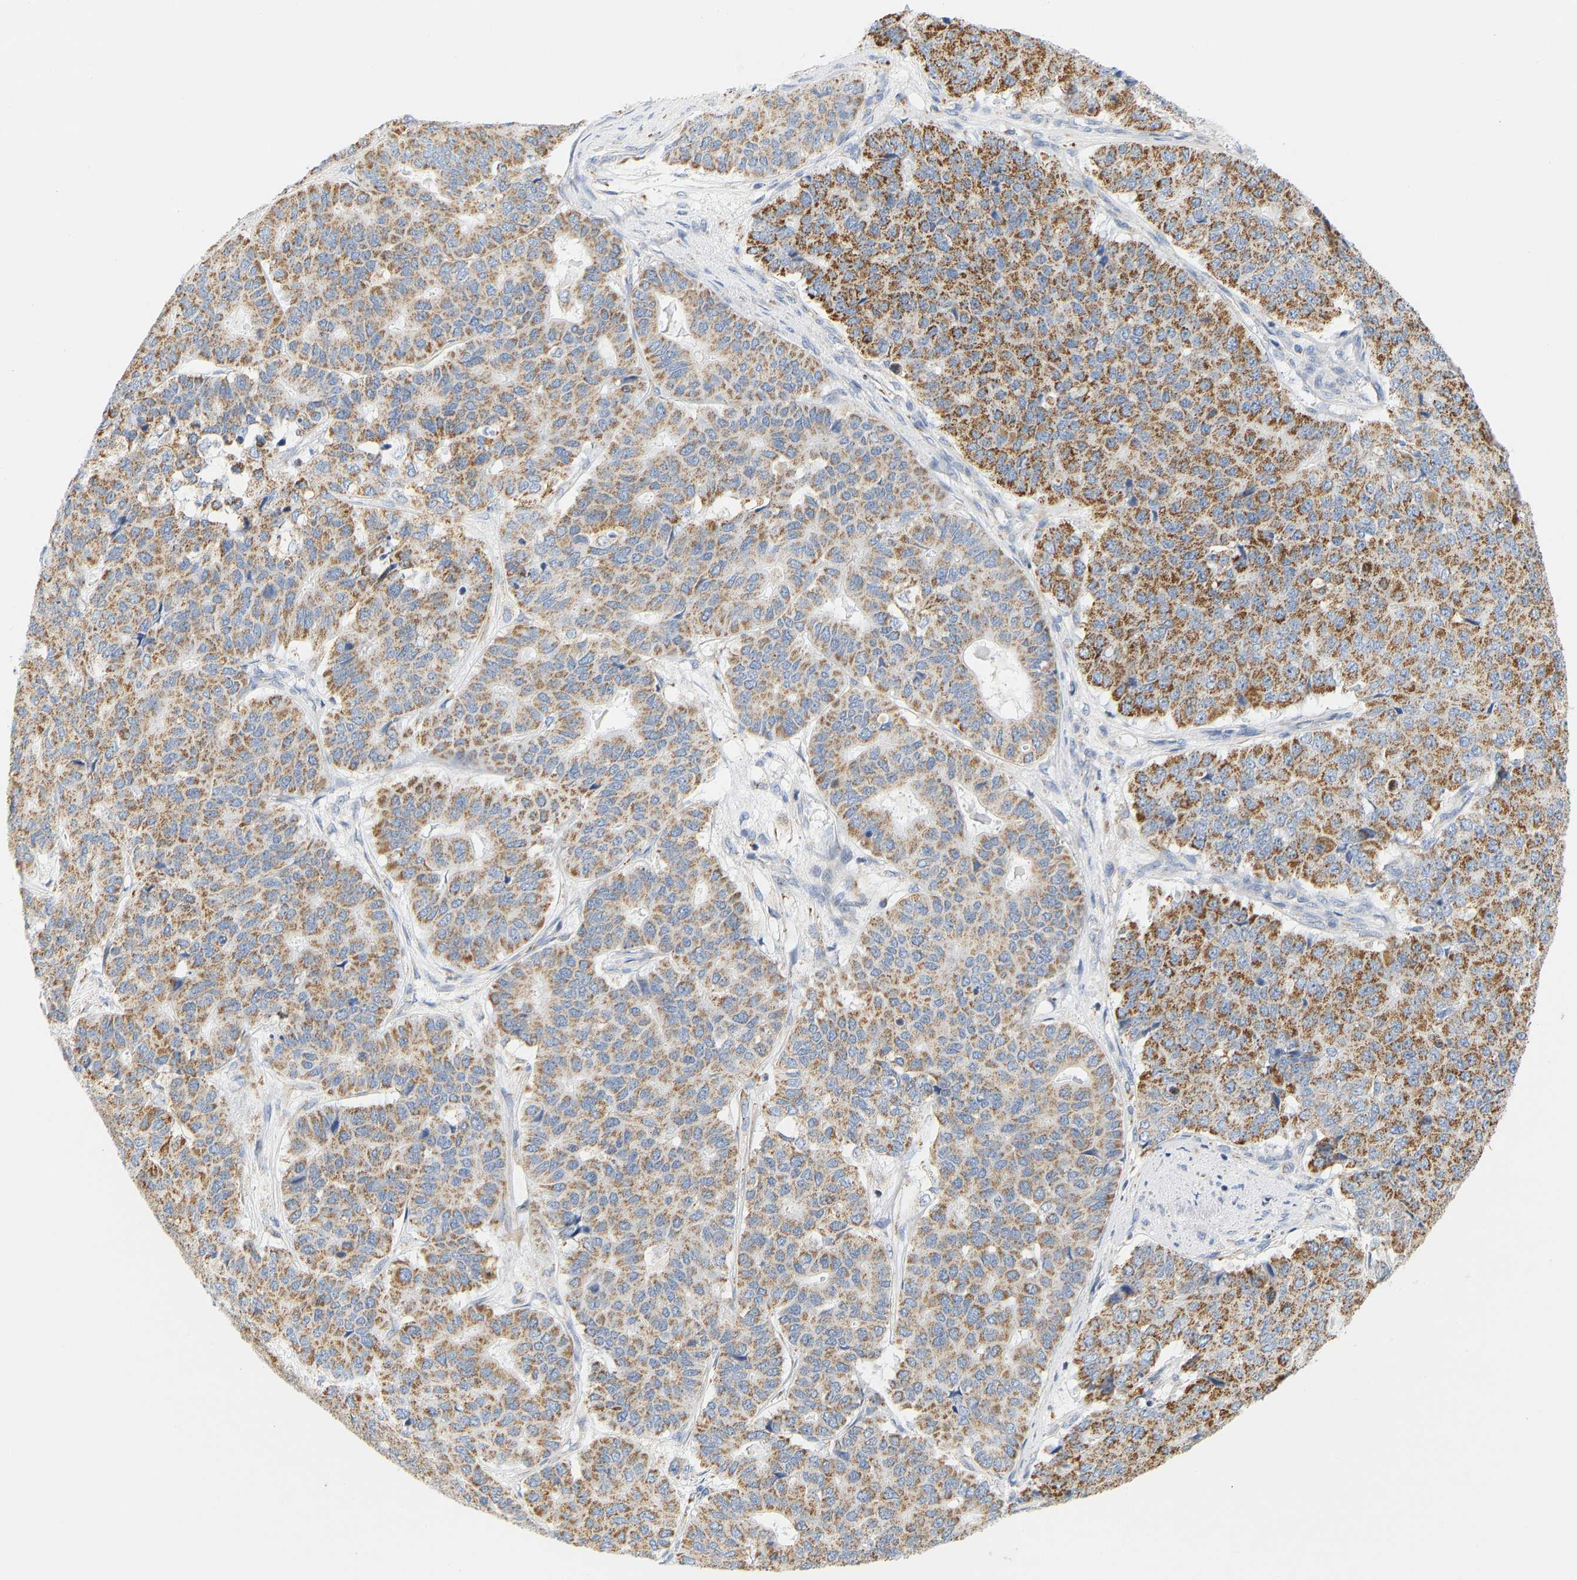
{"staining": {"intensity": "strong", "quantity": ">75%", "location": "cytoplasmic/membranous"}, "tissue": "pancreatic cancer", "cell_type": "Tumor cells", "image_type": "cancer", "snomed": [{"axis": "morphology", "description": "Adenocarcinoma, NOS"}, {"axis": "topography", "description": "Pancreas"}], "caption": "Adenocarcinoma (pancreatic) was stained to show a protein in brown. There is high levels of strong cytoplasmic/membranous staining in approximately >75% of tumor cells. (Brightfield microscopy of DAB IHC at high magnification).", "gene": "GRPEL2", "patient": {"sex": "male", "age": 50}}